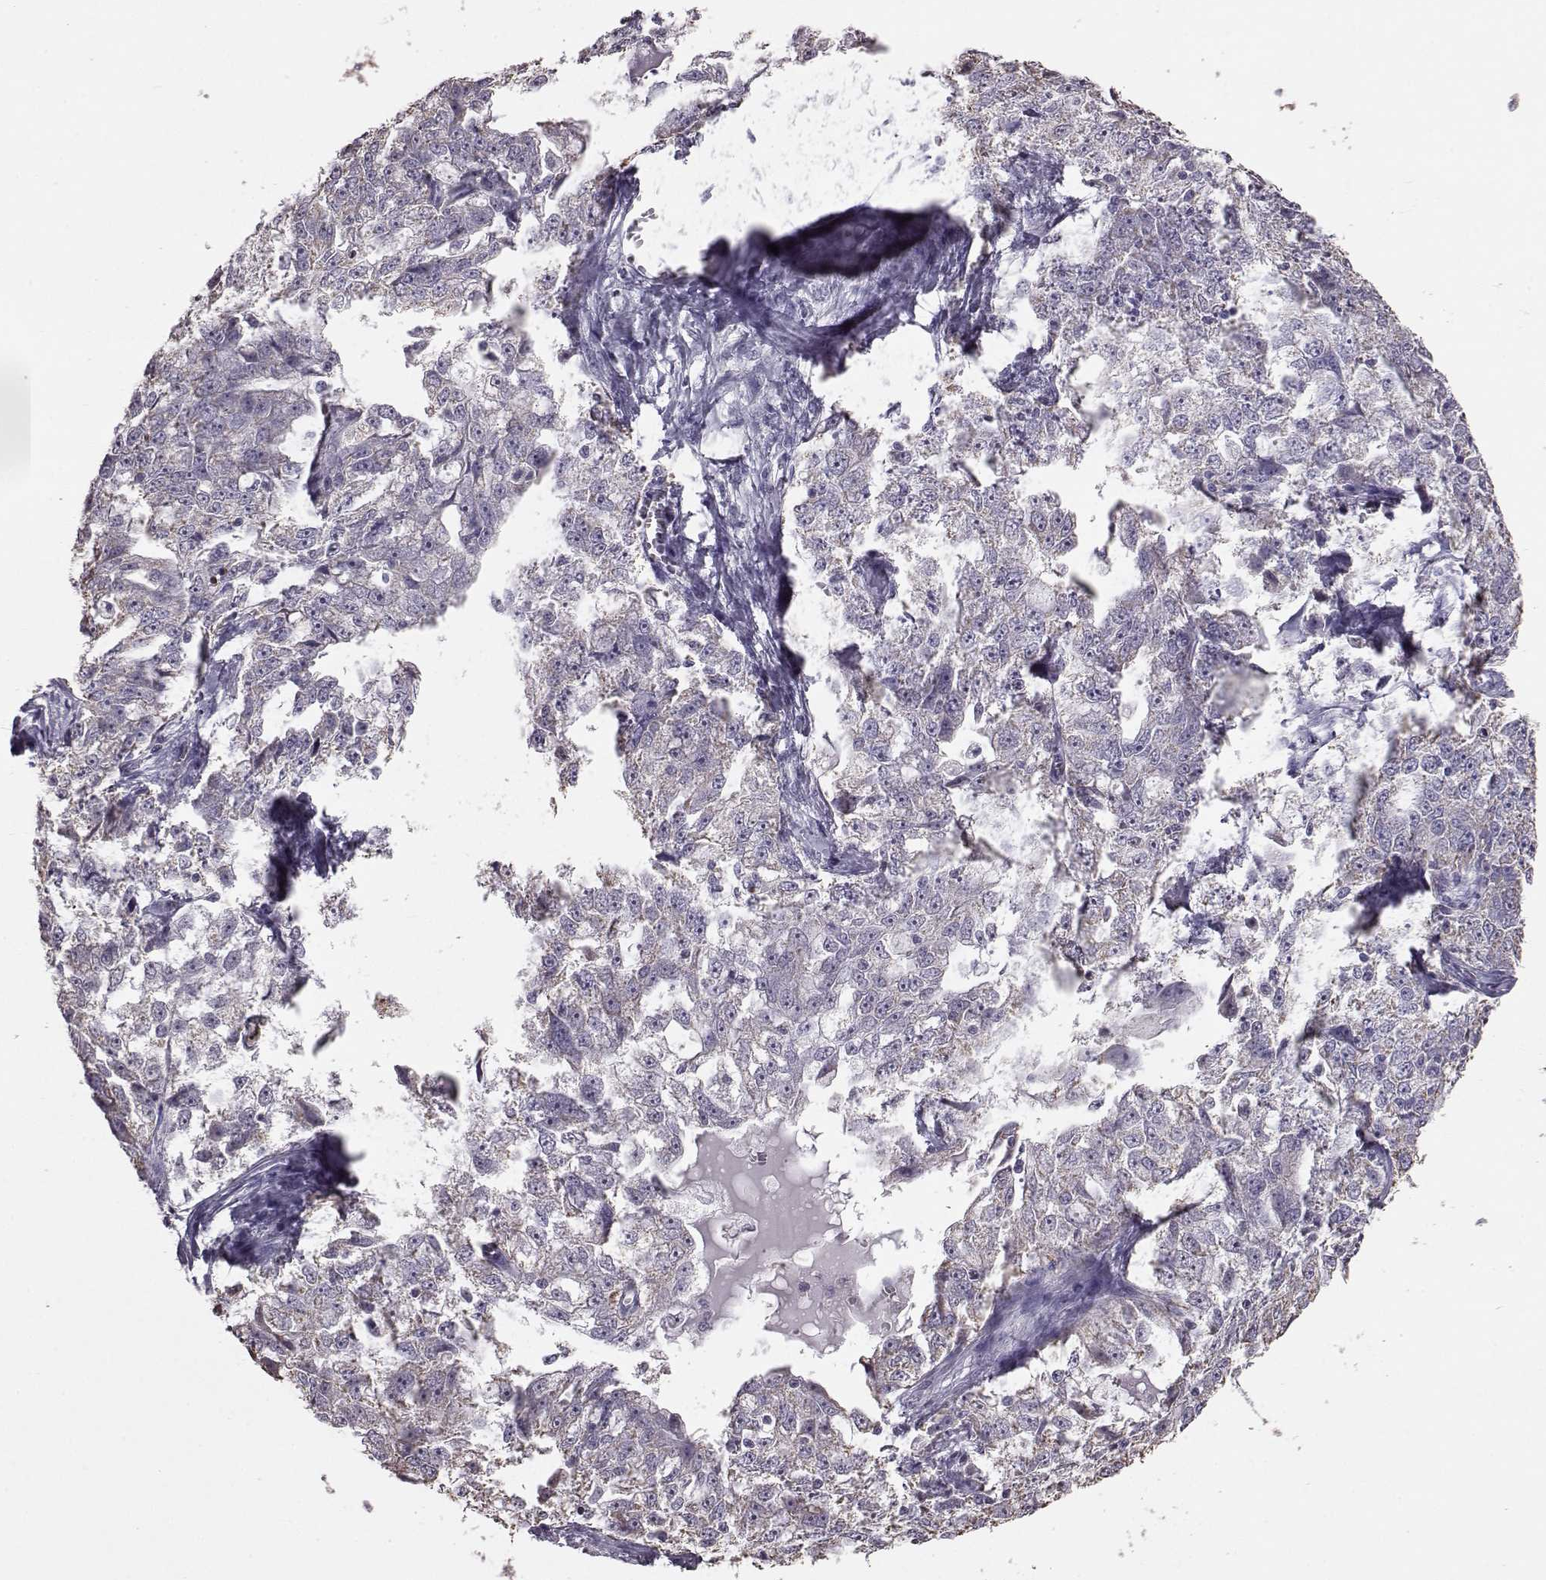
{"staining": {"intensity": "negative", "quantity": "none", "location": "none"}, "tissue": "ovarian cancer", "cell_type": "Tumor cells", "image_type": "cancer", "snomed": [{"axis": "morphology", "description": "Cystadenocarcinoma, serous, NOS"}, {"axis": "topography", "description": "Ovary"}], "caption": "Immunohistochemical staining of human ovarian serous cystadenocarcinoma demonstrates no significant staining in tumor cells. Brightfield microscopy of immunohistochemistry stained with DAB (brown) and hematoxylin (blue), captured at high magnification.", "gene": "ALDH3A1", "patient": {"sex": "female", "age": 51}}